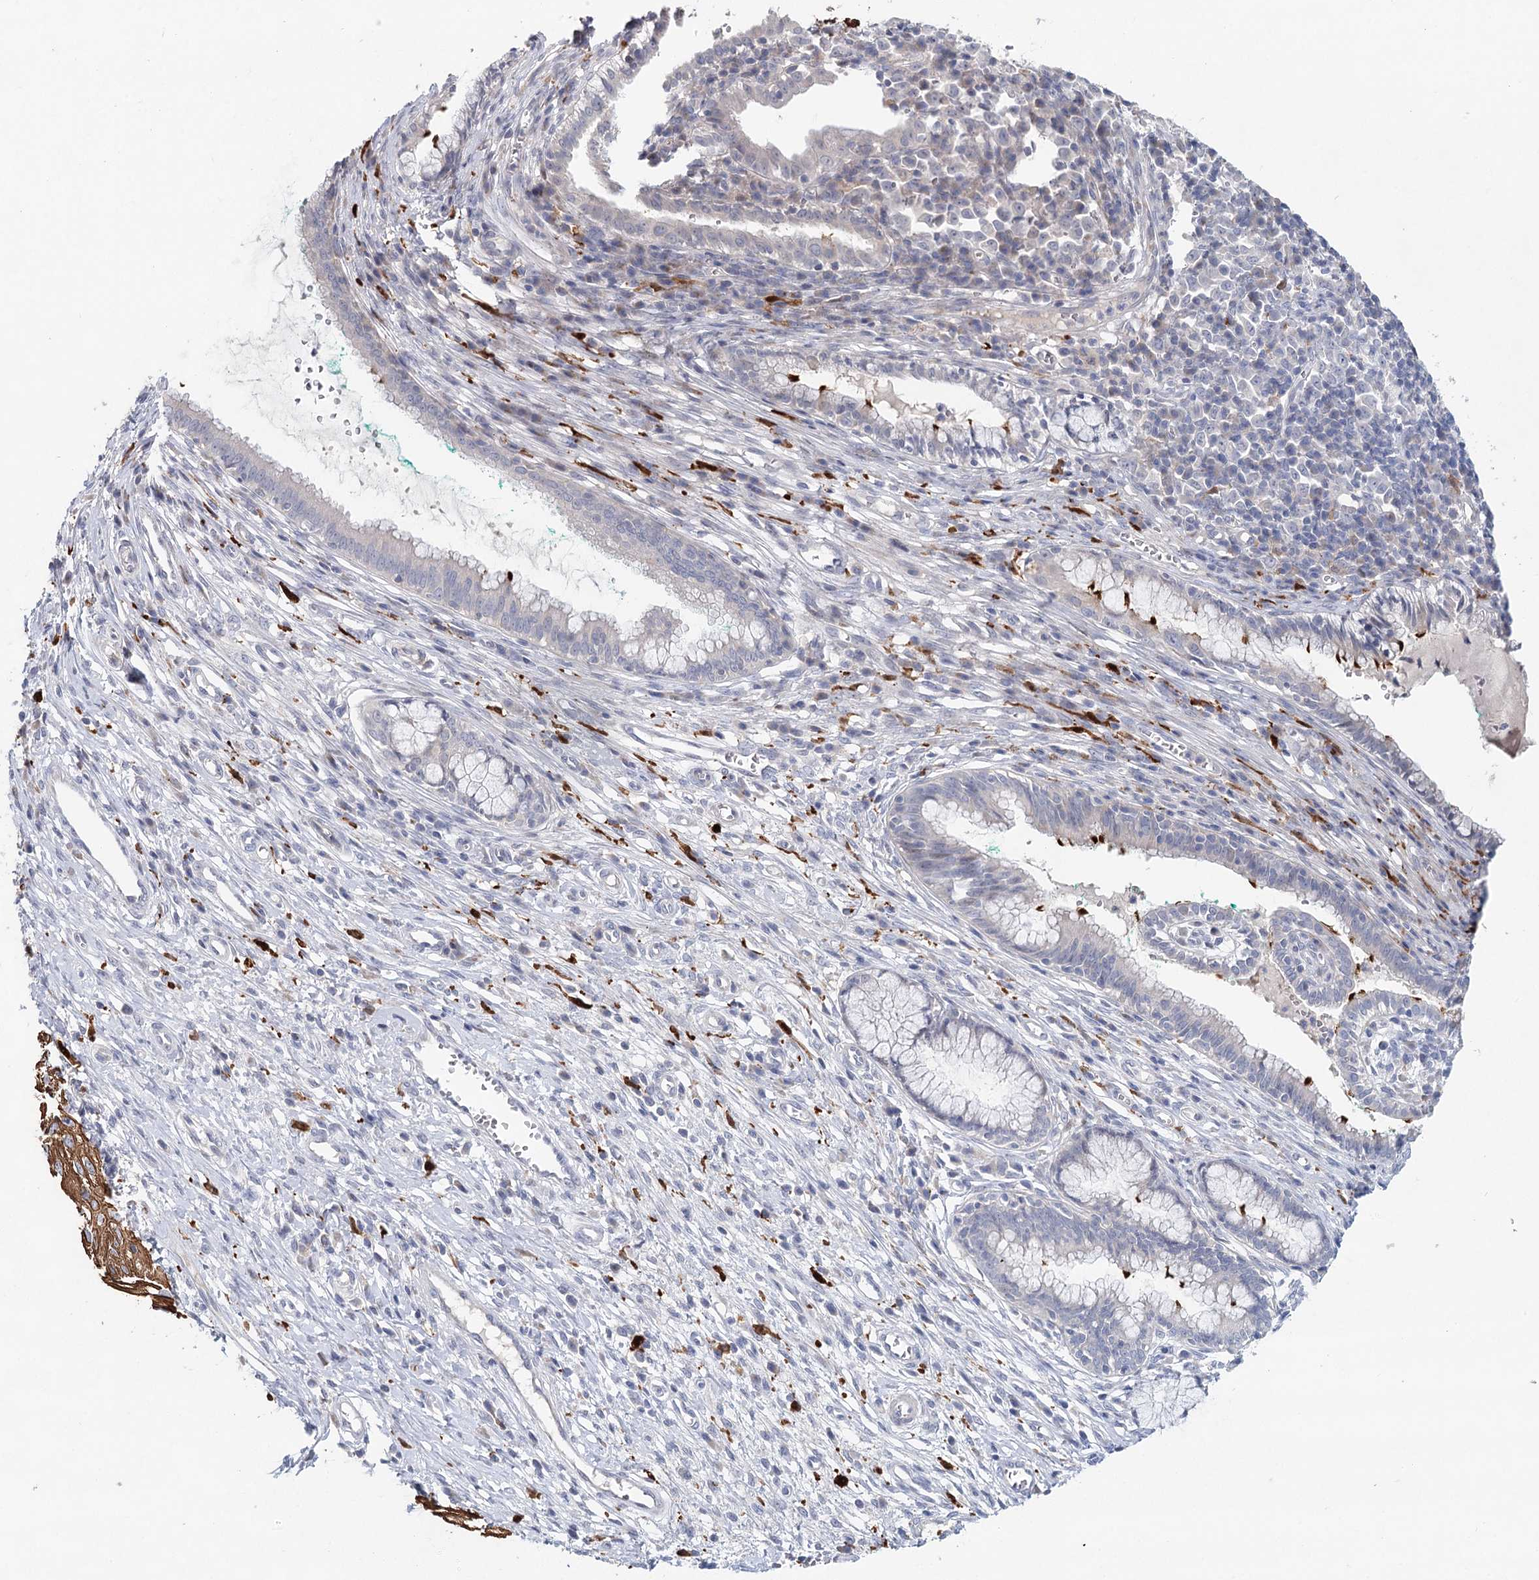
{"staining": {"intensity": "negative", "quantity": "none", "location": "none"}, "tissue": "cervix", "cell_type": "Glandular cells", "image_type": "normal", "snomed": [{"axis": "morphology", "description": "Normal tissue, NOS"}, {"axis": "morphology", "description": "Adenocarcinoma, NOS"}, {"axis": "topography", "description": "Cervix"}], "caption": "This micrograph is of normal cervix stained with immunohistochemistry to label a protein in brown with the nuclei are counter-stained blue. There is no positivity in glandular cells.", "gene": "SLC19A3", "patient": {"sex": "female", "age": 29}}